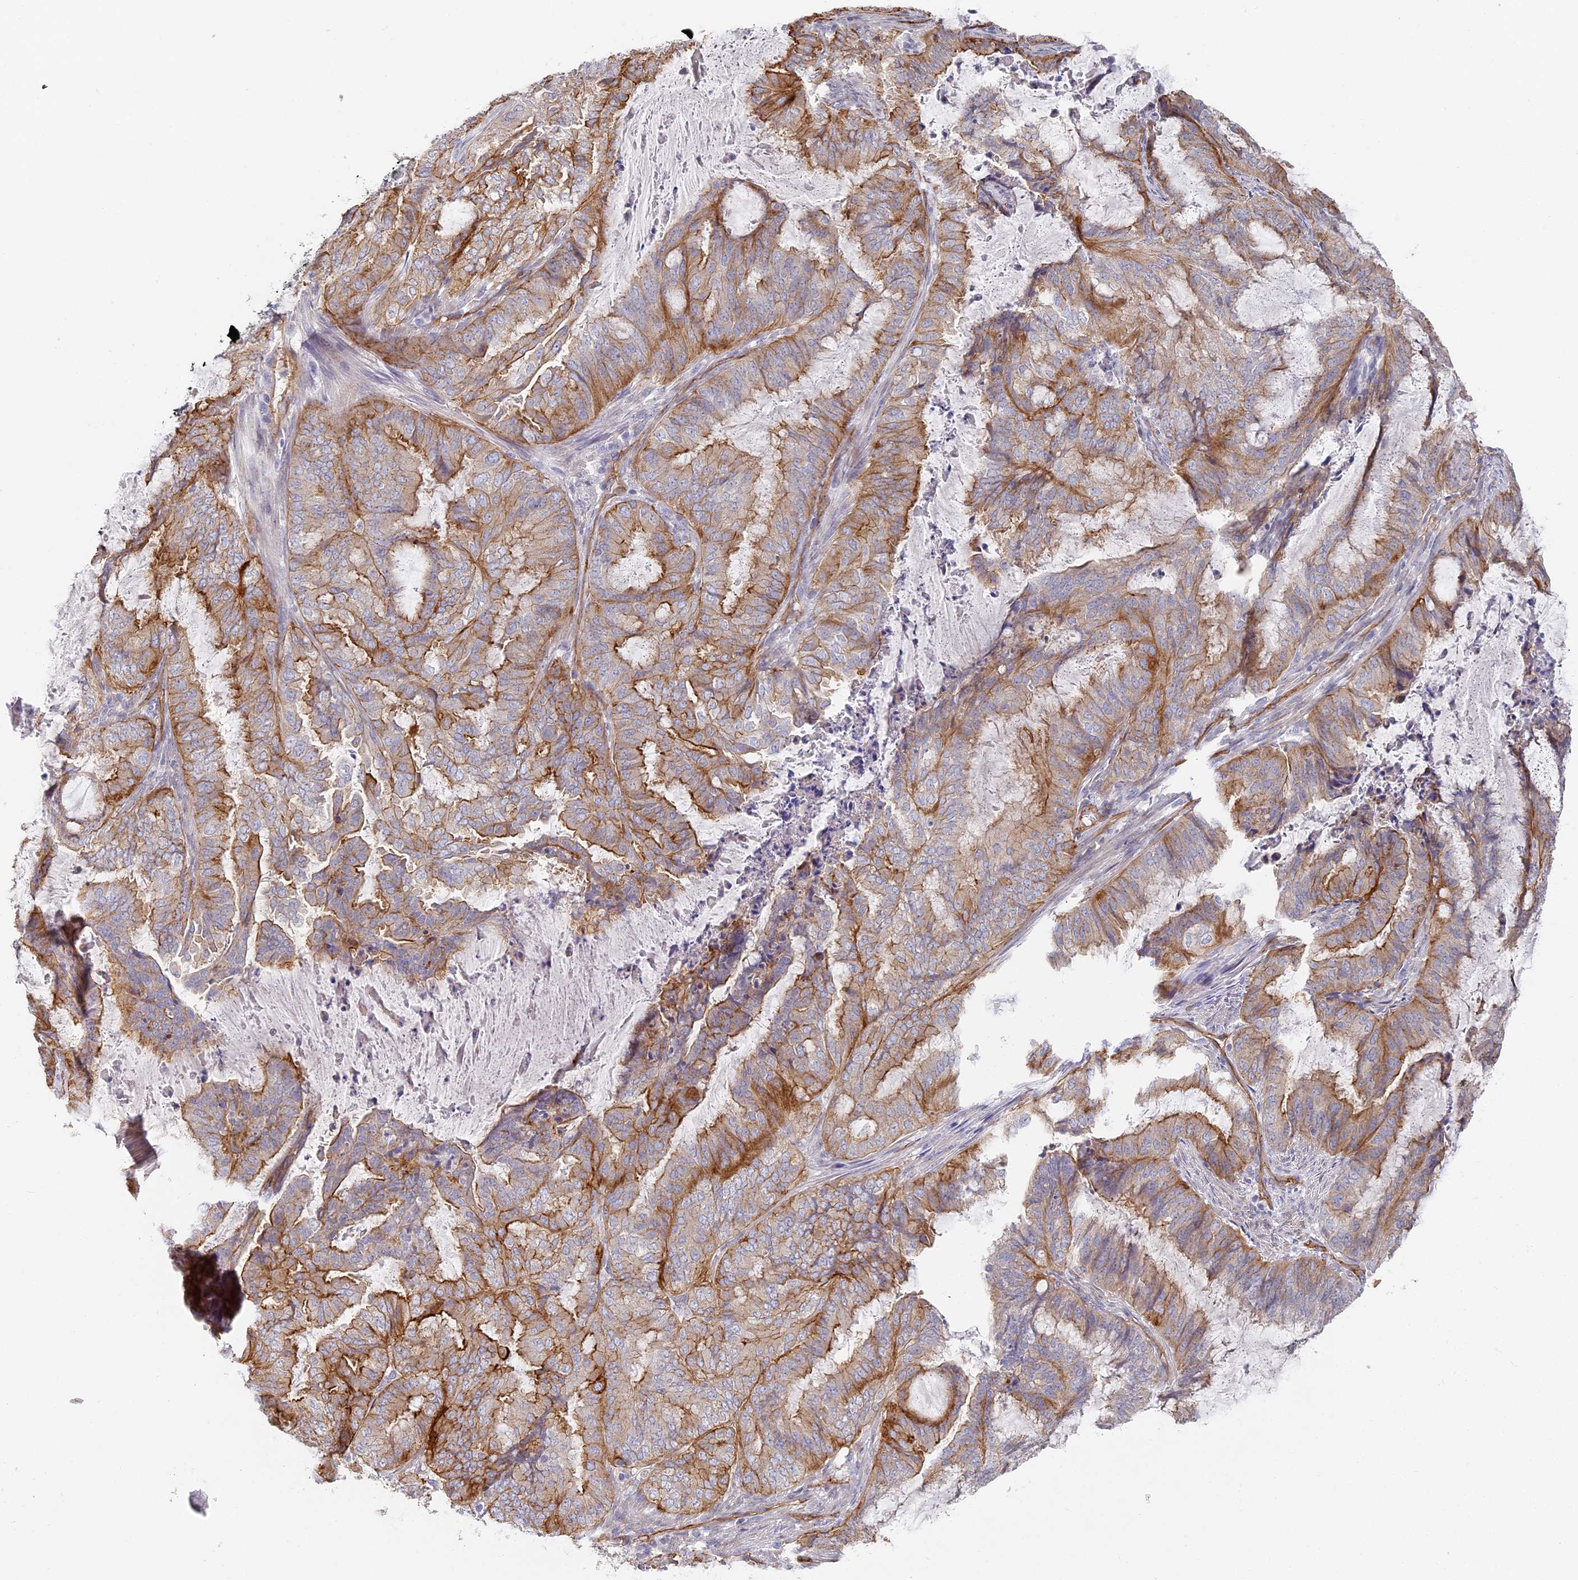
{"staining": {"intensity": "moderate", "quantity": "25%-75%", "location": "cytoplasmic/membranous"}, "tissue": "endometrial cancer", "cell_type": "Tumor cells", "image_type": "cancer", "snomed": [{"axis": "morphology", "description": "Adenocarcinoma, NOS"}, {"axis": "topography", "description": "Endometrium"}], "caption": "Human endometrial cancer stained for a protein (brown) reveals moderate cytoplasmic/membranous positive positivity in approximately 25%-75% of tumor cells.", "gene": "CCDC30", "patient": {"sex": "female", "age": 51}}